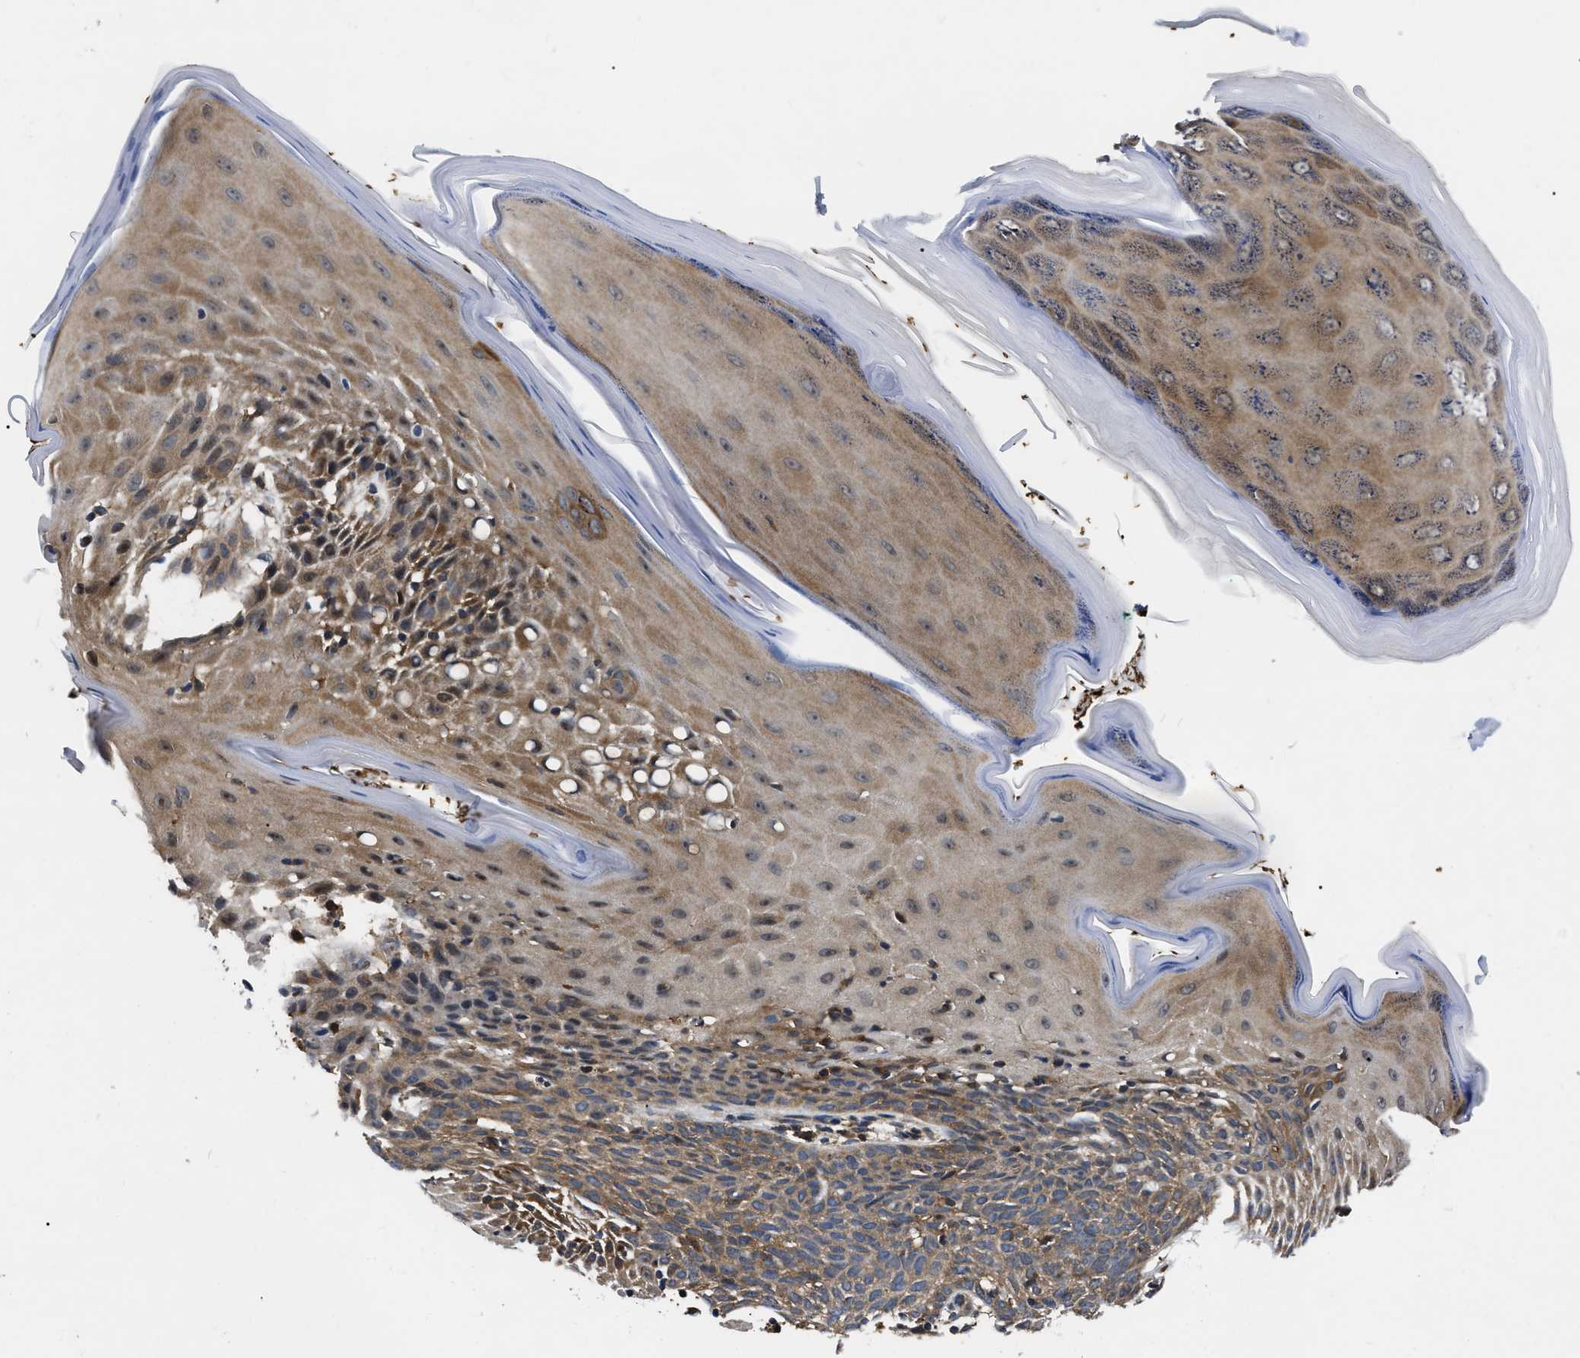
{"staining": {"intensity": "moderate", "quantity": ">75%", "location": "cytoplasmic/membranous"}, "tissue": "skin cancer", "cell_type": "Tumor cells", "image_type": "cancer", "snomed": [{"axis": "morphology", "description": "Basal cell carcinoma"}, {"axis": "topography", "description": "Skin"}], "caption": "A high-resolution micrograph shows immunohistochemistry (IHC) staining of skin cancer, which shows moderate cytoplasmic/membranous expression in about >75% of tumor cells. (DAB (3,3'-diaminobenzidine) IHC, brown staining for protein, blue staining for nuclei).", "gene": "GET4", "patient": {"sex": "male", "age": 60}}